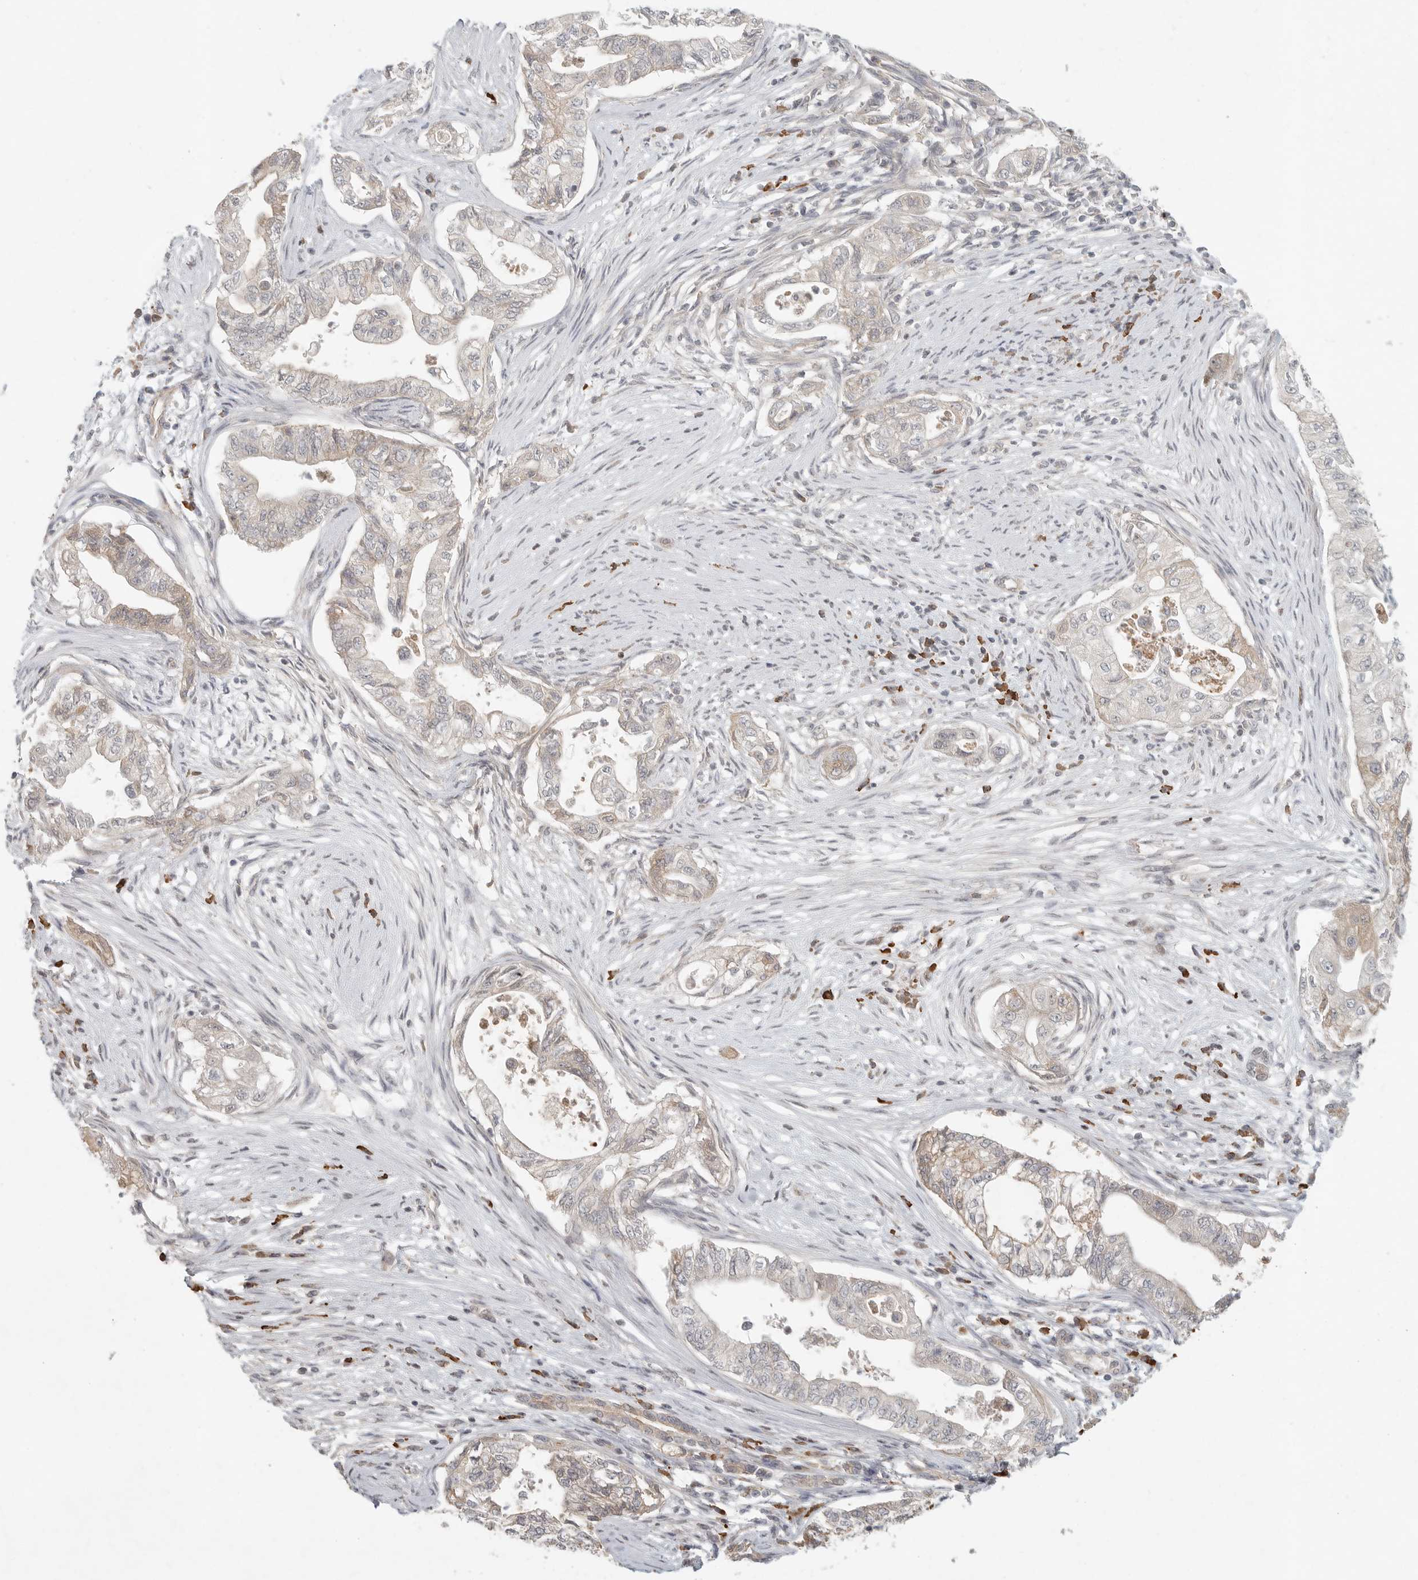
{"staining": {"intensity": "weak", "quantity": "25%-75%", "location": "cytoplasmic/membranous"}, "tissue": "pancreatic cancer", "cell_type": "Tumor cells", "image_type": "cancer", "snomed": [{"axis": "morphology", "description": "Adenocarcinoma, NOS"}, {"axis": "topography", "description": "Pancreas"}], "caption": "Immunohistochemistry (IHC) (DAB) staining of adenocarcinoma (pancreatic) reveals weak cytoplasmic/membranous protein positivity in about 25%-75% of tumor cells.", "gene": "SLC25A36", "patient": {"sex": "male", "age": 72}}